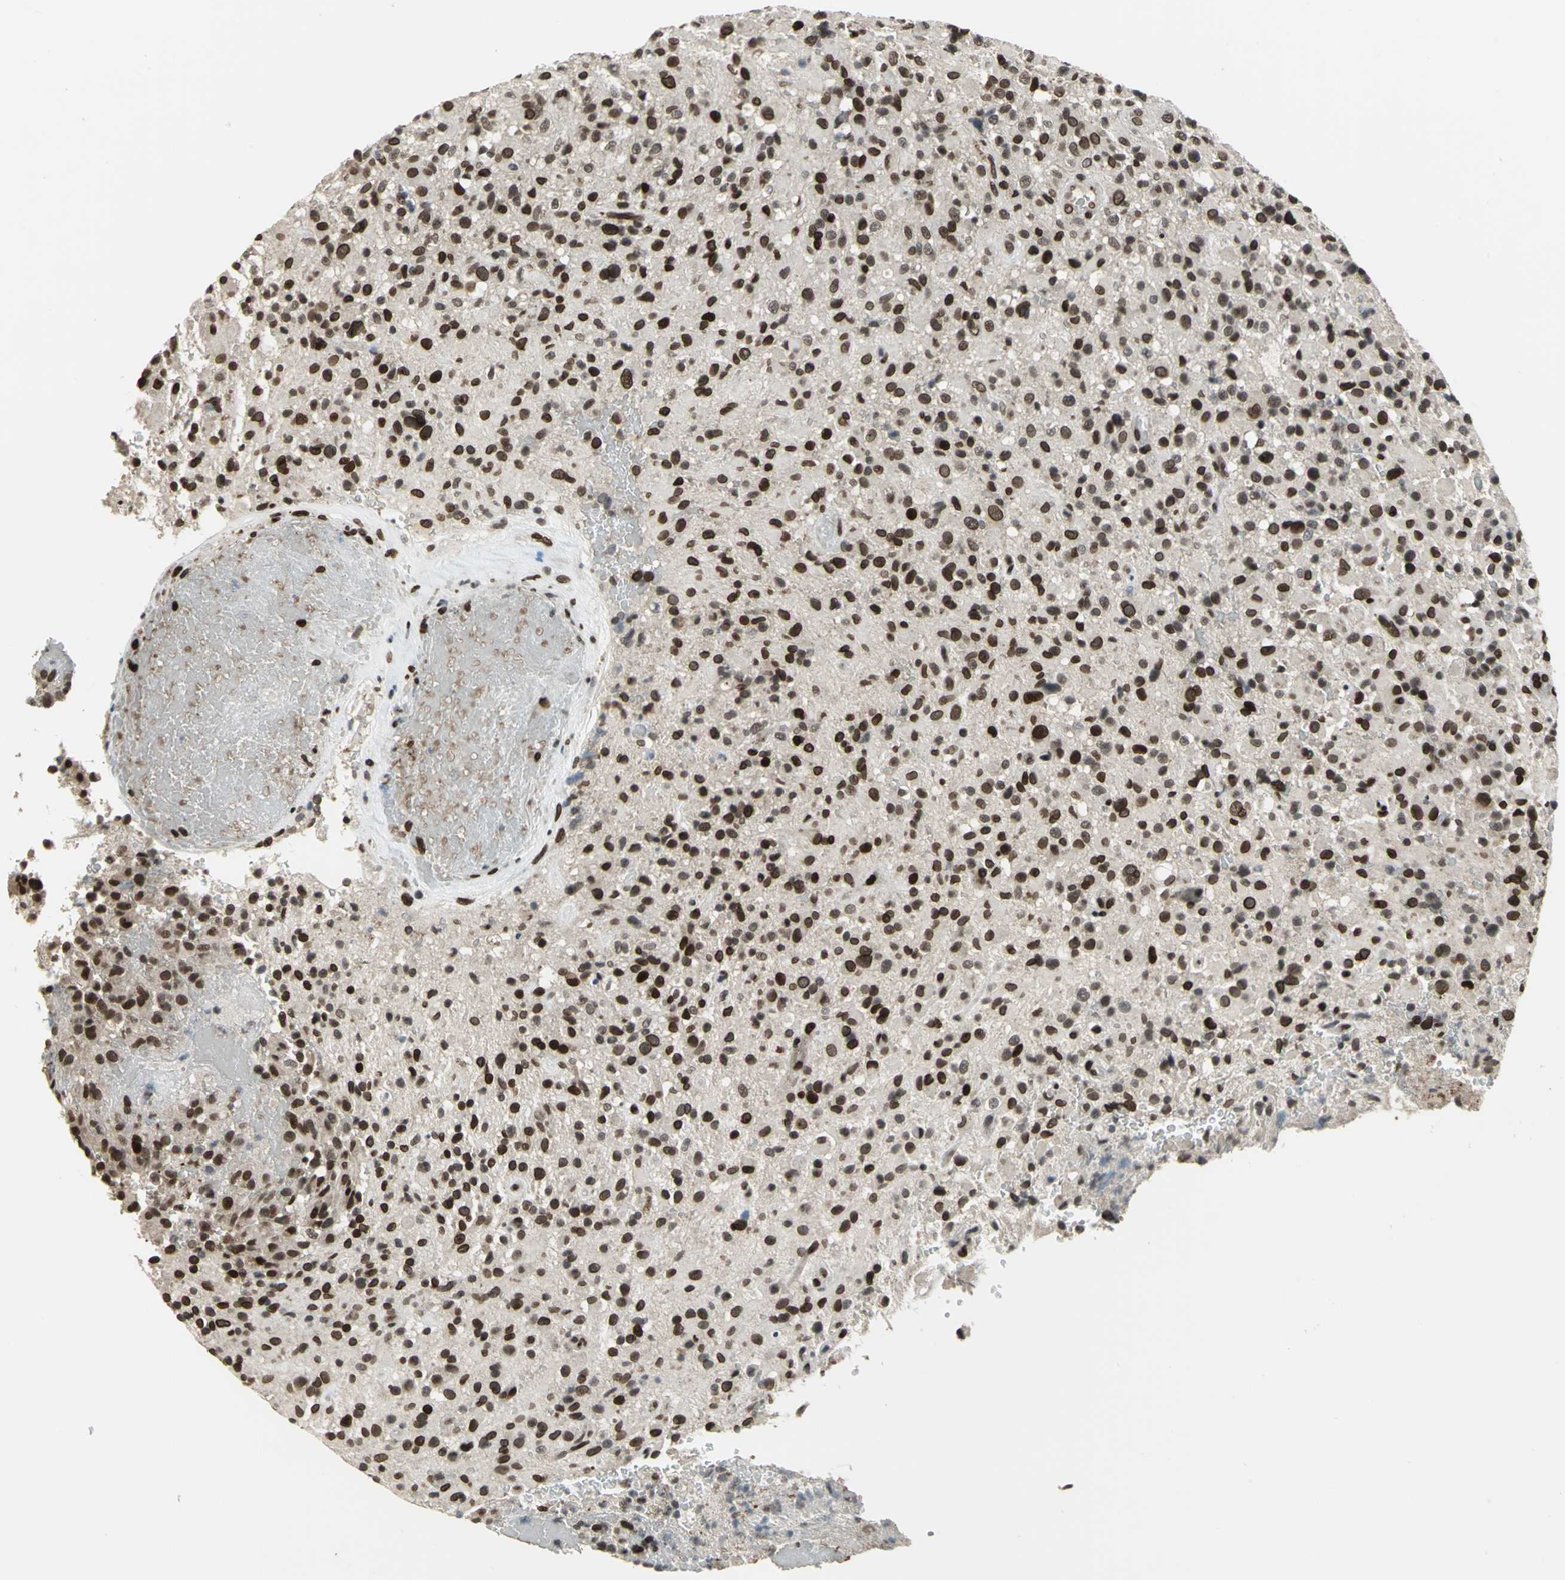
{"staining": {"intensity": "strong", "quantity": ">75%", "location": "nuclear"}, "tissue": "glioma", "cell_type": "Tumor cells", "image_type": "cancer", "snomed": [{"axis": "morphology", "description": "Glioma, malignant, High grade"}, {"axis": "topography", "description": "Brain"}], "caption": "A high amount of strong nuclear staining is appreciated in approximately >75% of tumor cells in glioma tissue. Using DAB (brown) and hematoxylin (blue) stains, captured at high magnification using brightfield microscopy.", "gene": "ISY1", "patient": {"sex": "male", "age": 71}}